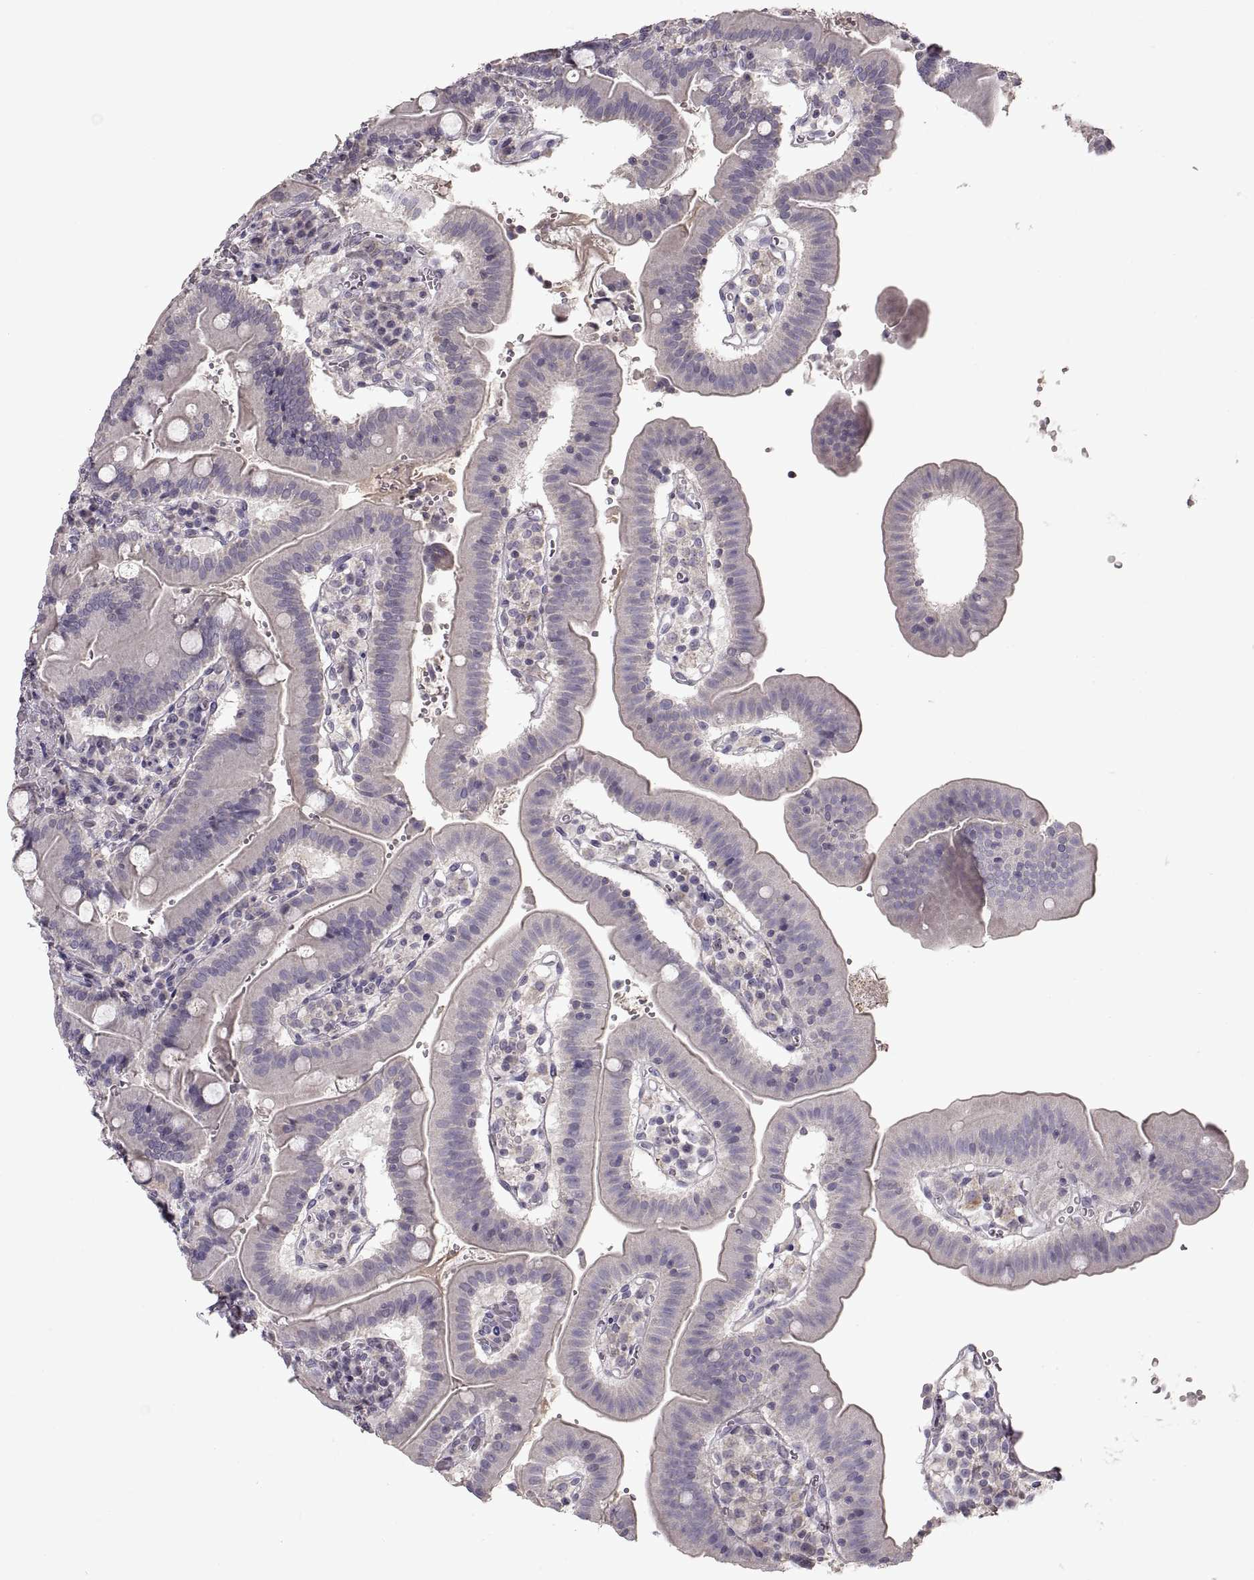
{"staining": {"intensity": "negative", "quantity": "none", "location": "none"}, "tissue": "duodenum", "cell_type": "Glandular cells", "image_type": "normal", "snomed": [{"axis": "morphology", "description": "Normal tissue, NOS"}, {"axis": "topography", "description": "Duodenum"}], "caption": "Immunohistochemistry (IHC) photomicrograph of unremarkable duodenum: human duodenum stained with DAB shows no significant protein positivity in glandular cells. The staining is performed using DAB (3,3'-diaminobenzidine) brown chromogen with nuclei counter-stained in using hematoxylin.", "gene": "ADAM11", "patient": {"sex": "female", "age": 62}}